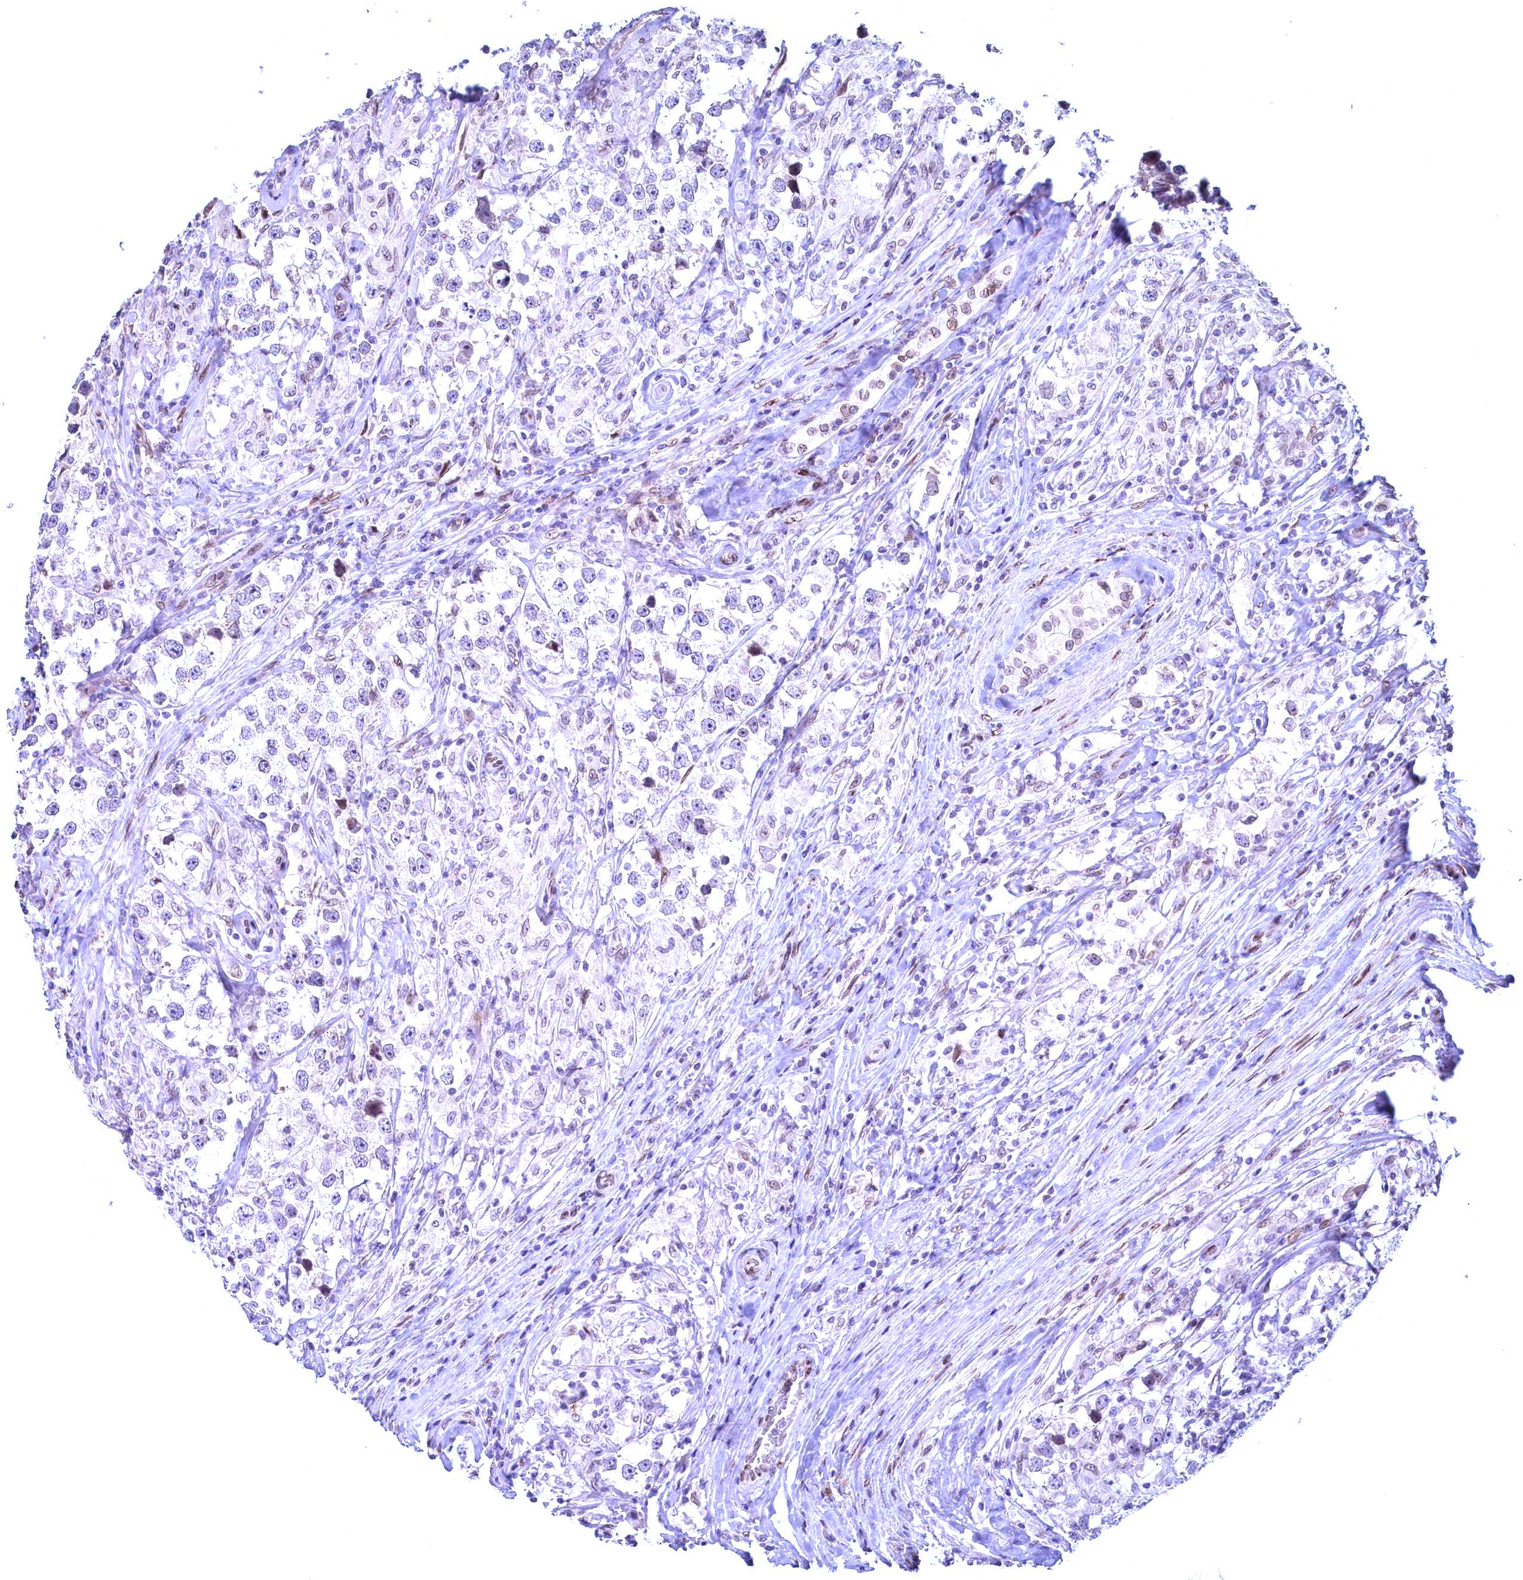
{"staining": {"intensity": "negative", "quantity": "none", "location": "none"}, "tissue": "testis cancer", "cell_type": "Tumor cells", "image_type": "cancer", "snomed": [{"axis": "morphology", "description": "Seminoma, NOS"}, {"axis": "topography", "description": "Testis"}], "caption": "The image displays no staining of tumor cells in testis seminoma. (Brightfield microscopy of DAB IHC at high magnification).", "gene": "GPSM1", "patient": {"sex": "male", "age": 46}}